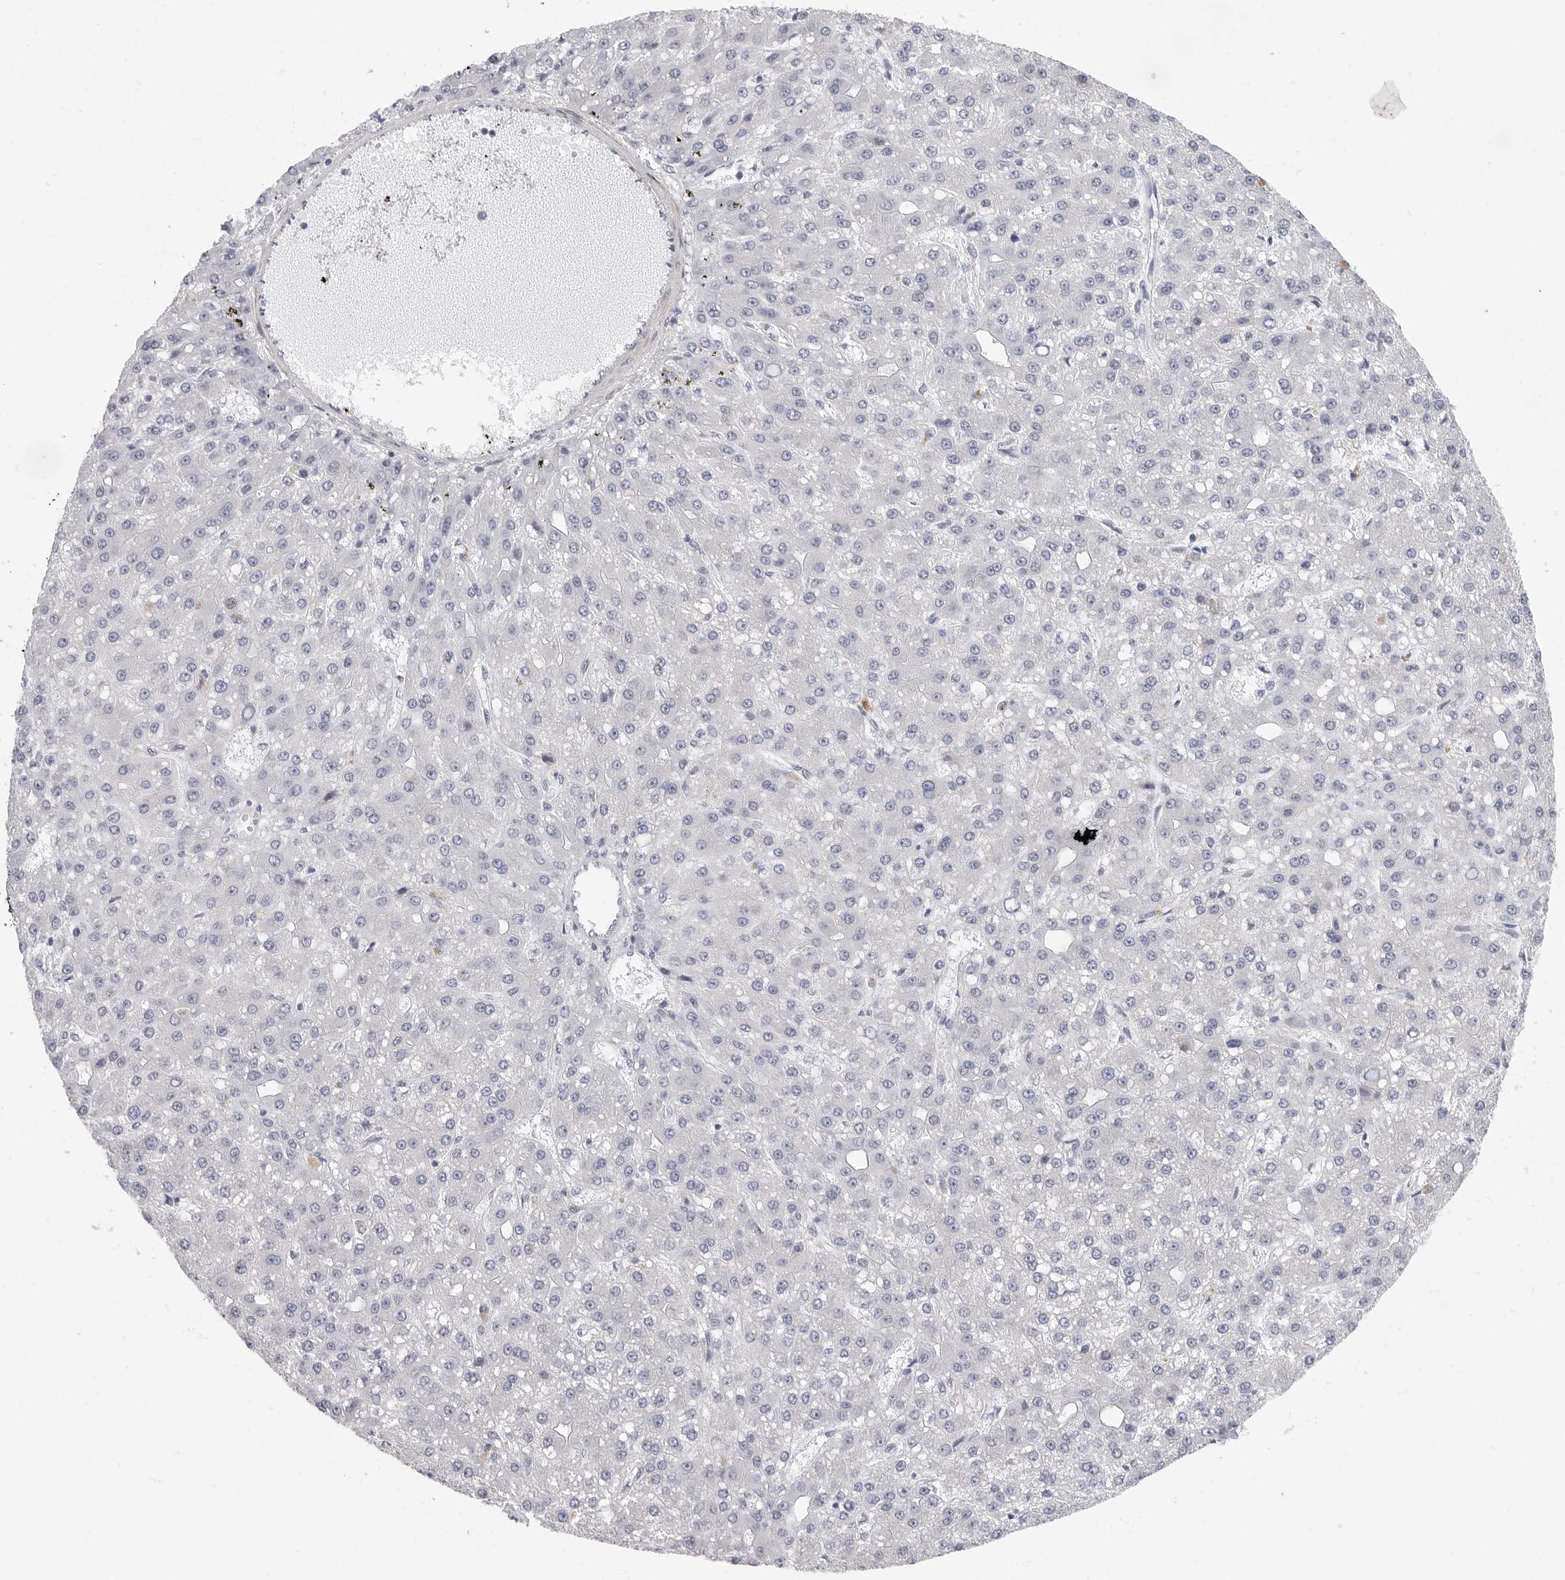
{"staining": {"intensity": "negative", "quantity": "none", "location": "none"}, "tissue": "liver cancer", "cell_type": "Tumor cells", "image_type": "cancer", "snomed": [{"axis": "morphology", "description": "Carcinoma, Hepatocellular, NOS"}, {"axis": "topography", "description": "Liver"}], "caption": "High power microscopy image of an immunohistochemistry (IHC) histopathology image of hepatocellular carcinoma (liver), revealing no significant expression in tumor cells.", "gene": "TNR", "patient": {"sex": "male", "age": 67}}